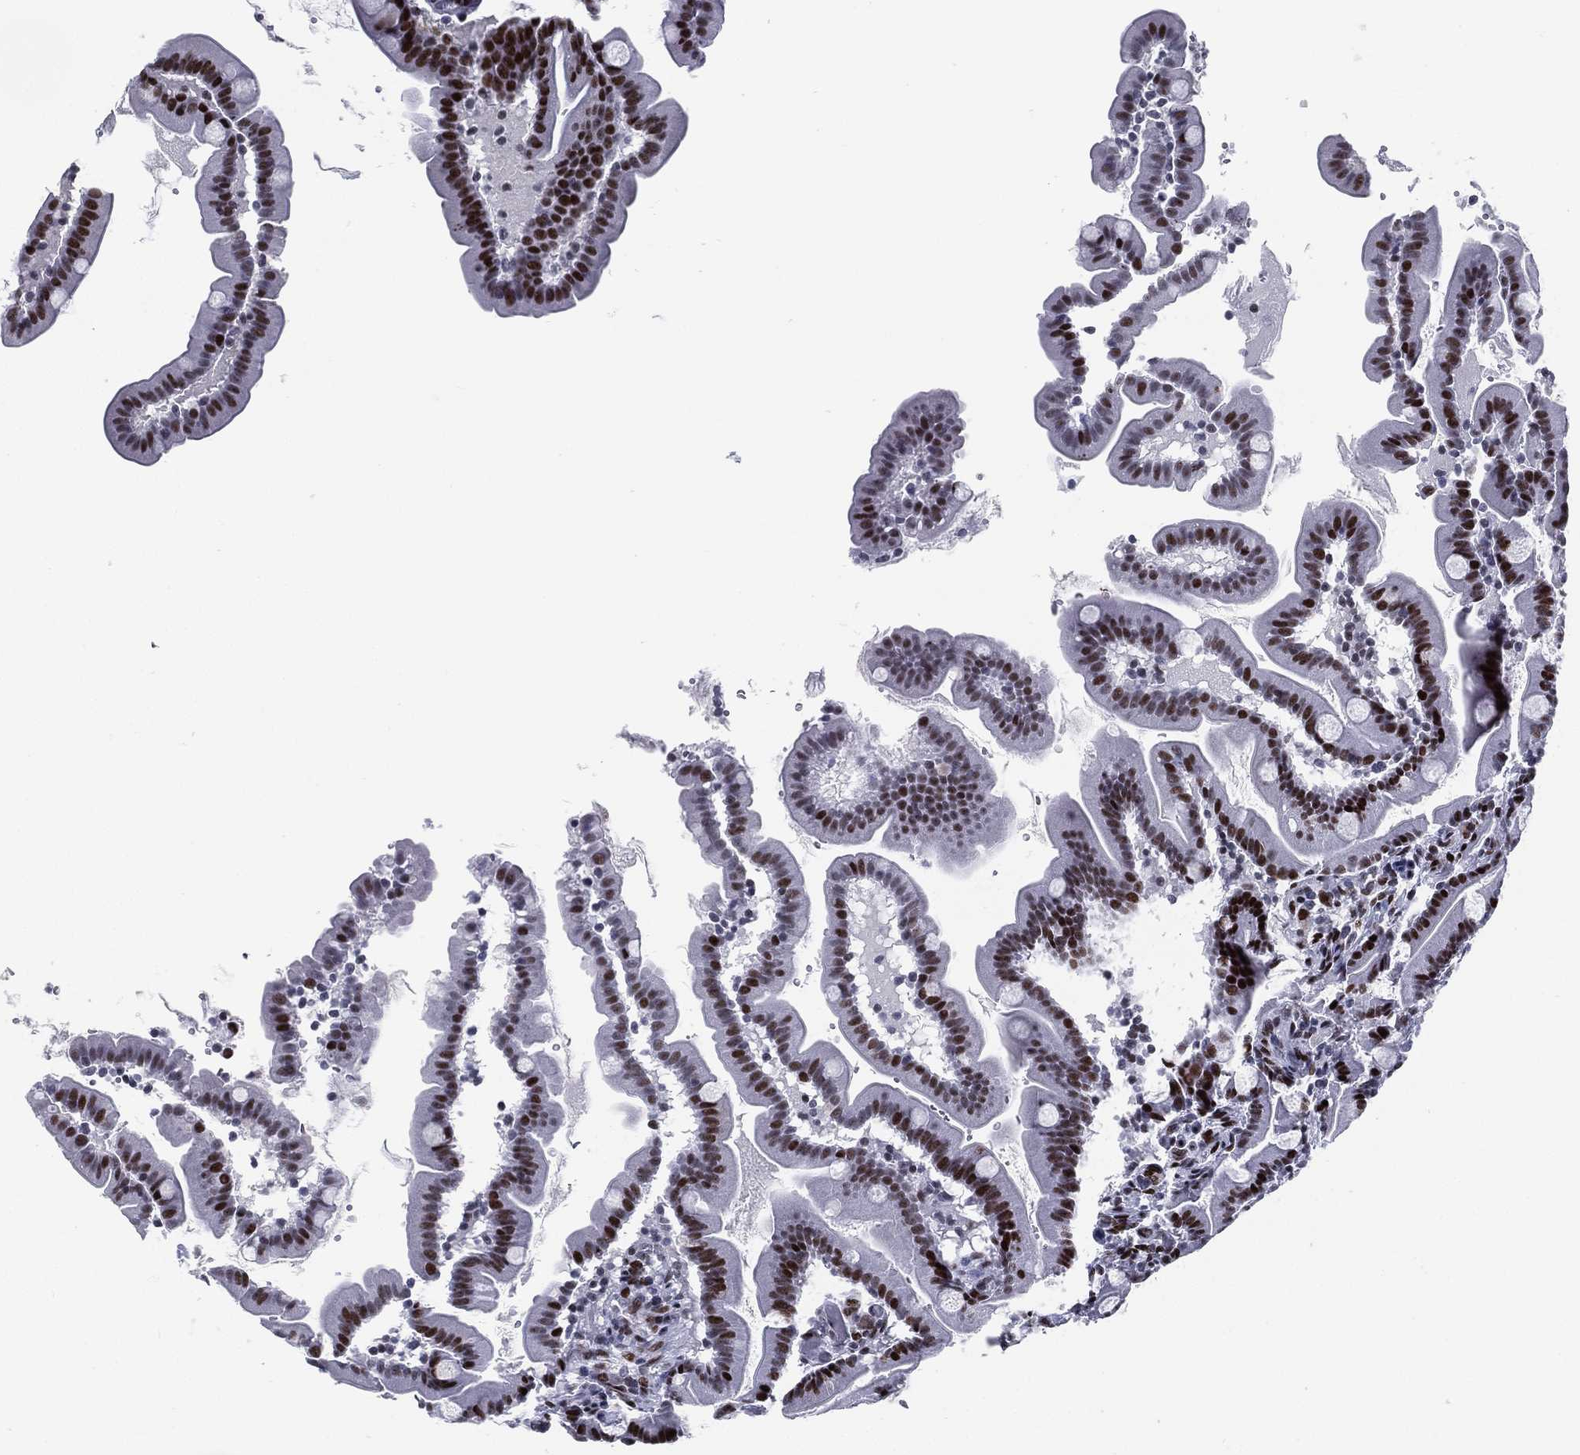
{"staining": {"intensity": "strong", "quantity": "25%-75%", "location": "nuclear"}, "tissue": "small intestine", "cell_type": "Glandular cells", "image_type": "normal", "snomed": [{"axis": "morphology", "description": "Normal tissue, NOS"}, {"axis": "topography", "description": "Small intestine"}], "caption": "Immunohistochemical staining of unremarkable small intestine exhibits 25%-75% levels of strong nuclear protein positivity in about 25%-75% of glandular cells.", "gene": "CYB561D2", "patient": {"sex": "female", "age": 44}}